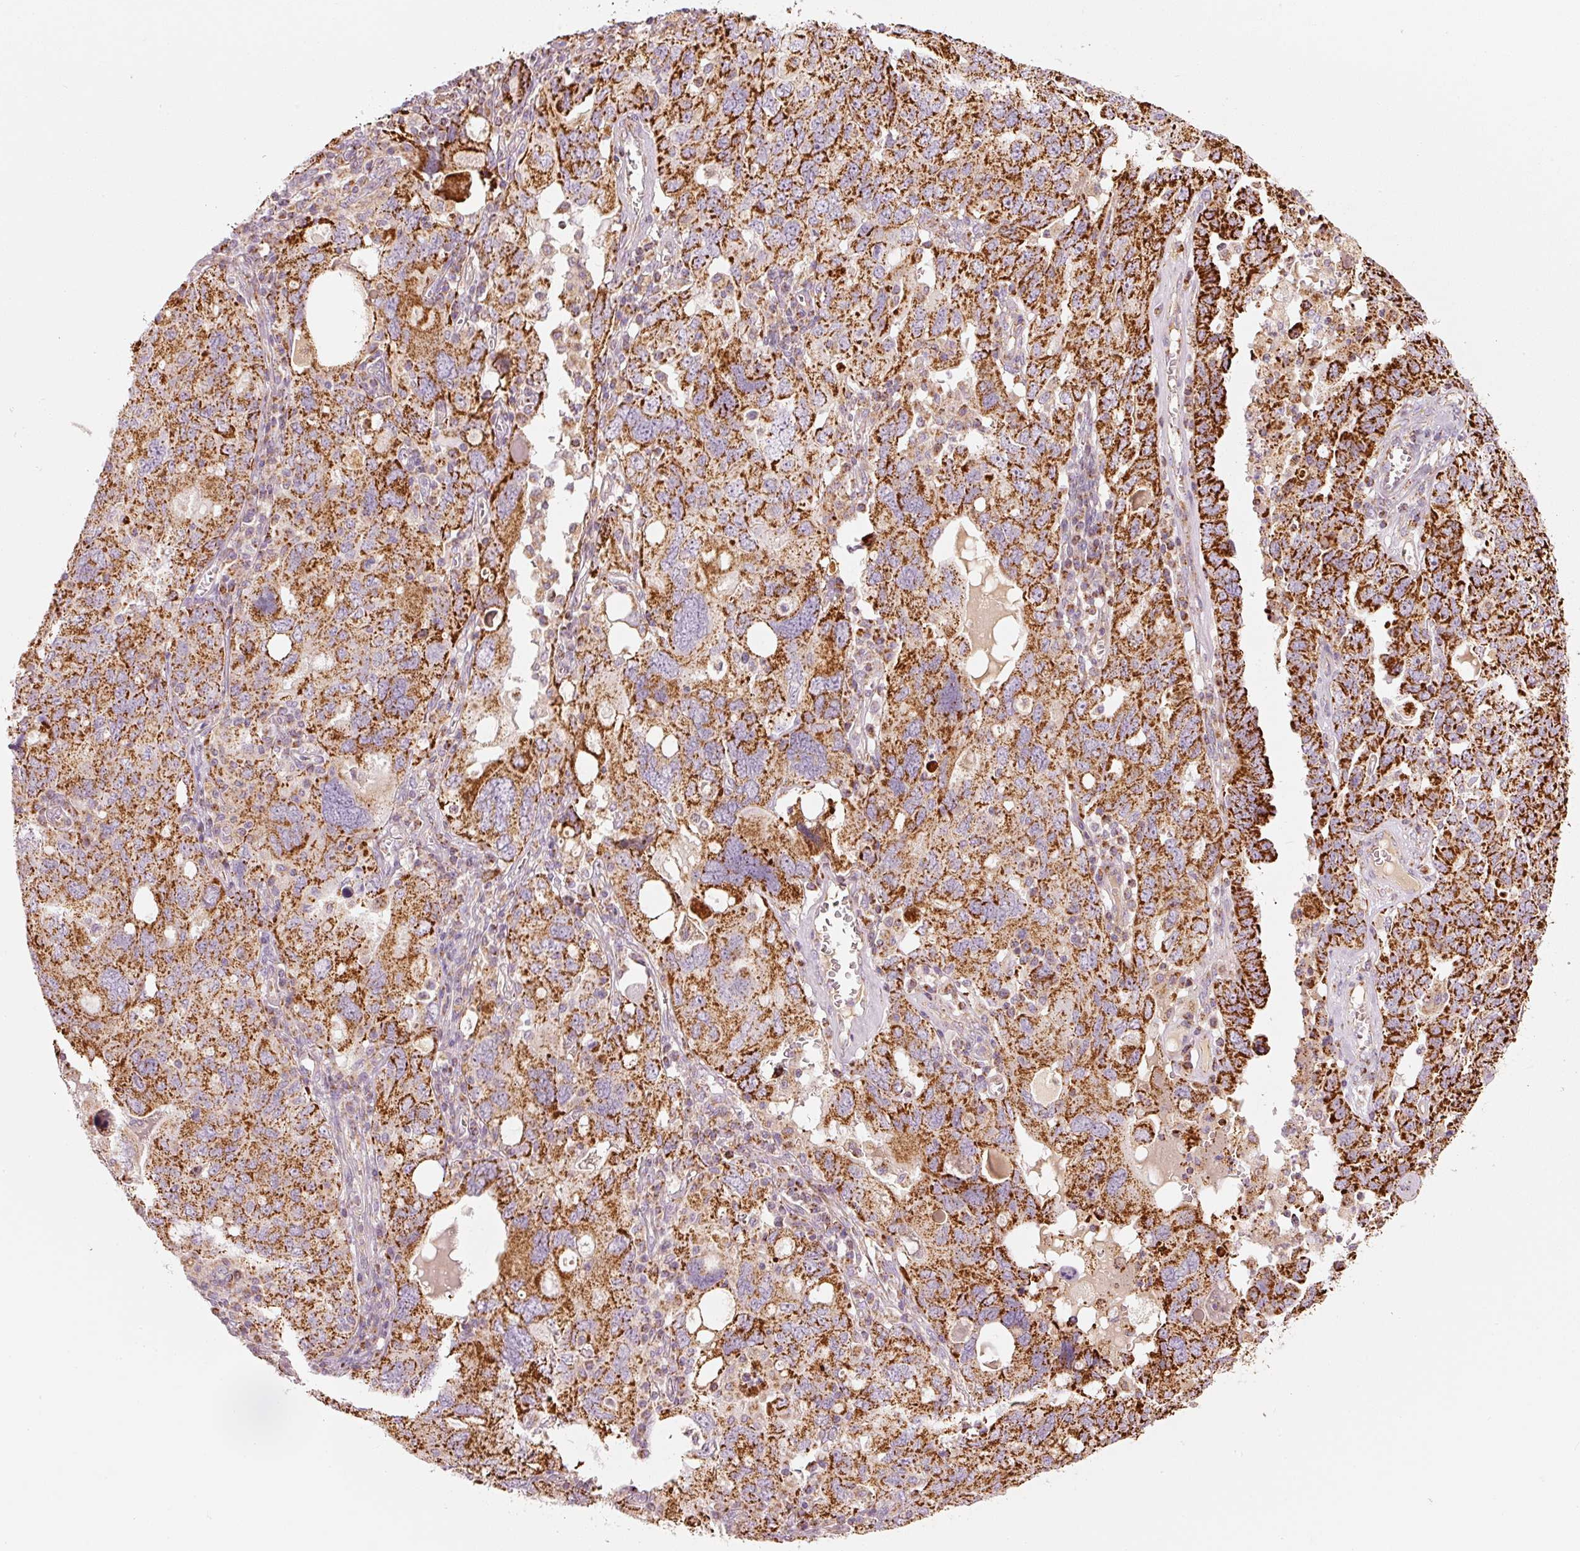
{"staining": {"intensity": "strong", "quantity": ">75%", "location": "cytoplasmic/membranous"}, "tissue": "ovarian cancer", "cell_type": "Tumor cells", "image_type": "cancer", "snomed": [{"axis": "morphology", "description": "Carcinoma, endometroid"}, {"axis": "topography", "description": "Ovary"}], "caption": "Strong cytoplasmic/membranous protein expression is appreciated in about >75% of tumor cells in endometroid carcinoma (ovarian). The staining is performed using DAB brown chromogen to label protein expression. The nuclei are counter-stained blue using hematoxylin.", "gene": "C17orf98", "patient": {"sex": "female", "age": 62}}